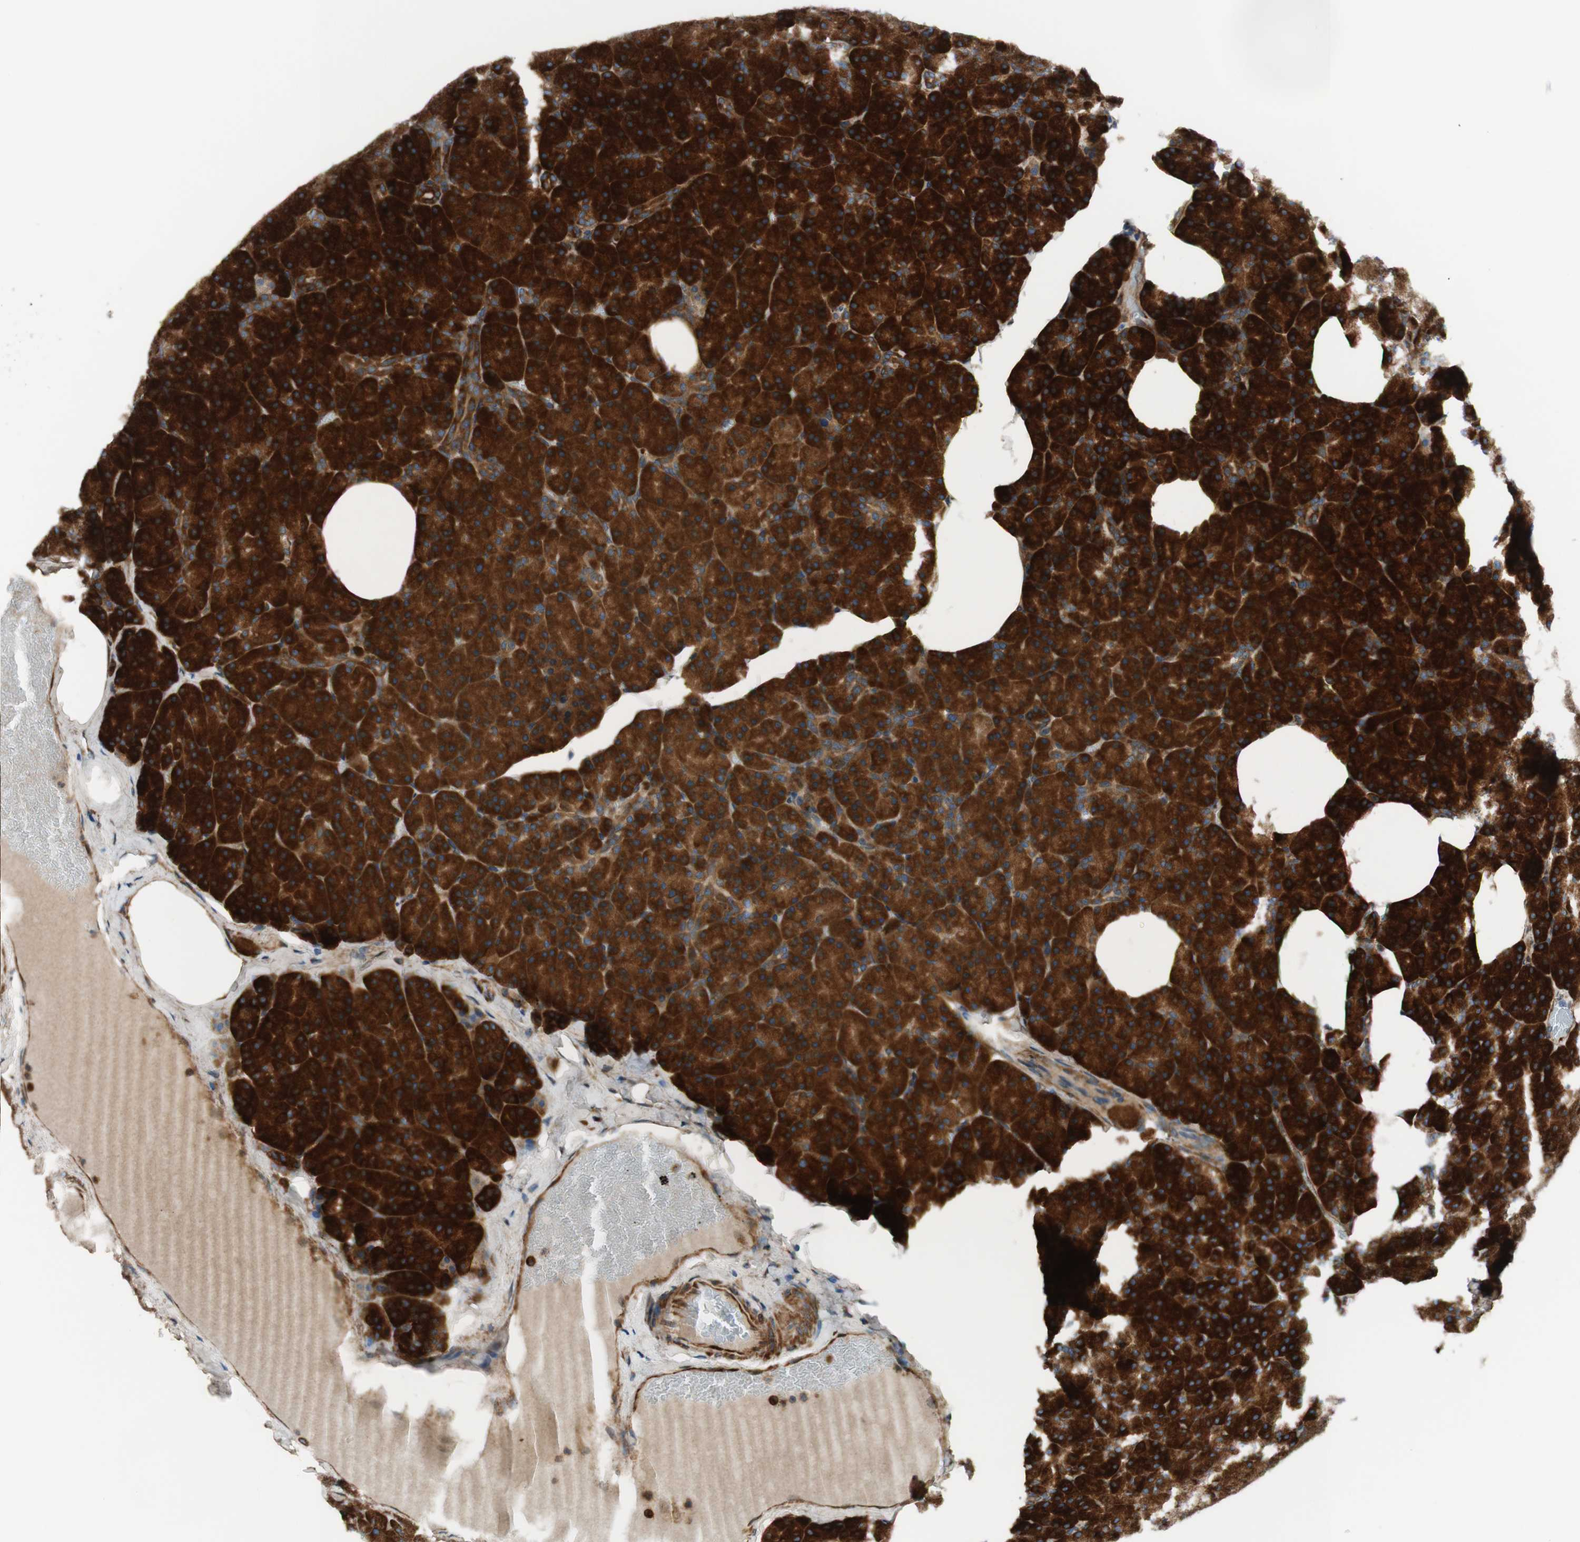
{"staining": {"intensity": "strong", "quantity": ">75%", "location": "cytoplasmic/membranous"}, "tissue": "pancreas", "cell_type": "Exocrine glandular cells", "image_type": "normal", "snomed": [{"axis": "morphology", "description": "Normal tissue, NOS"}, {"axis": "topography", "description": "Pancreas"}], "caption": "A micrograph of human pancreas stained for a protein shows strong cytoplasmic/membranous brown staining in exocrine glandular cells. (brown staining indicates protein expression, while blue staining denotes nuclei).", "gene": "CCN4", "patient": {"sex": "female", "age": 35}}